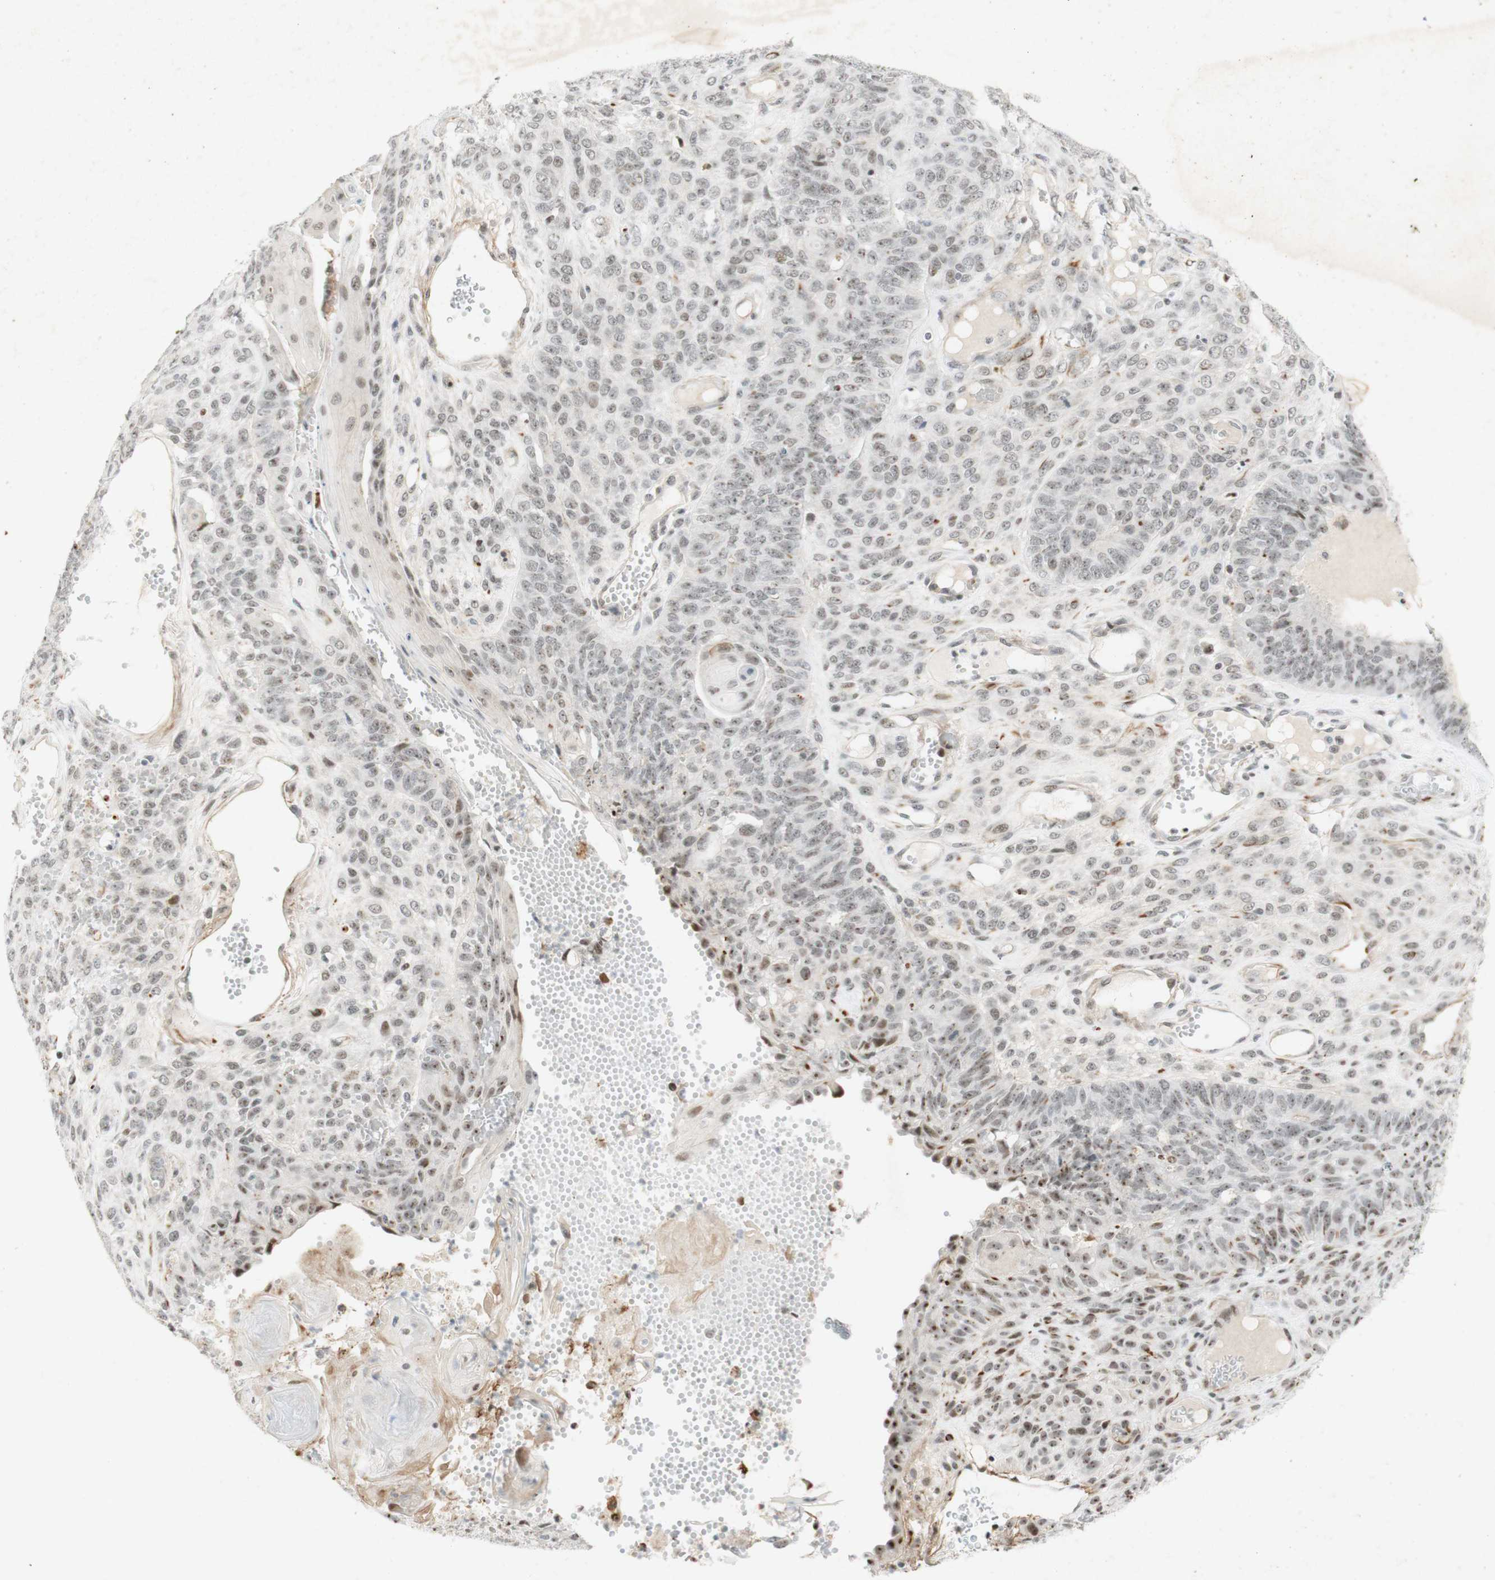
{"staining": {"intensity": "moderate", "quantity": ">75%", "location": "nuclear"}, "tissue": "endometrial cancer", "cell_type": "Tumor cells", "image_type": "cancer", "snomed": [{"axis": "morphology", "description": "Adenocarcinoma, NOS"}, {"axis": "topography", "description": "Endometrium"}], "caption": "Tumor cells display medium levels of moderate nuclear expression in about >75% of cells in human adenocarcinoma (endometrial).", "gene": "IRF1", "patient": {"sex": "female", "age": 32}}